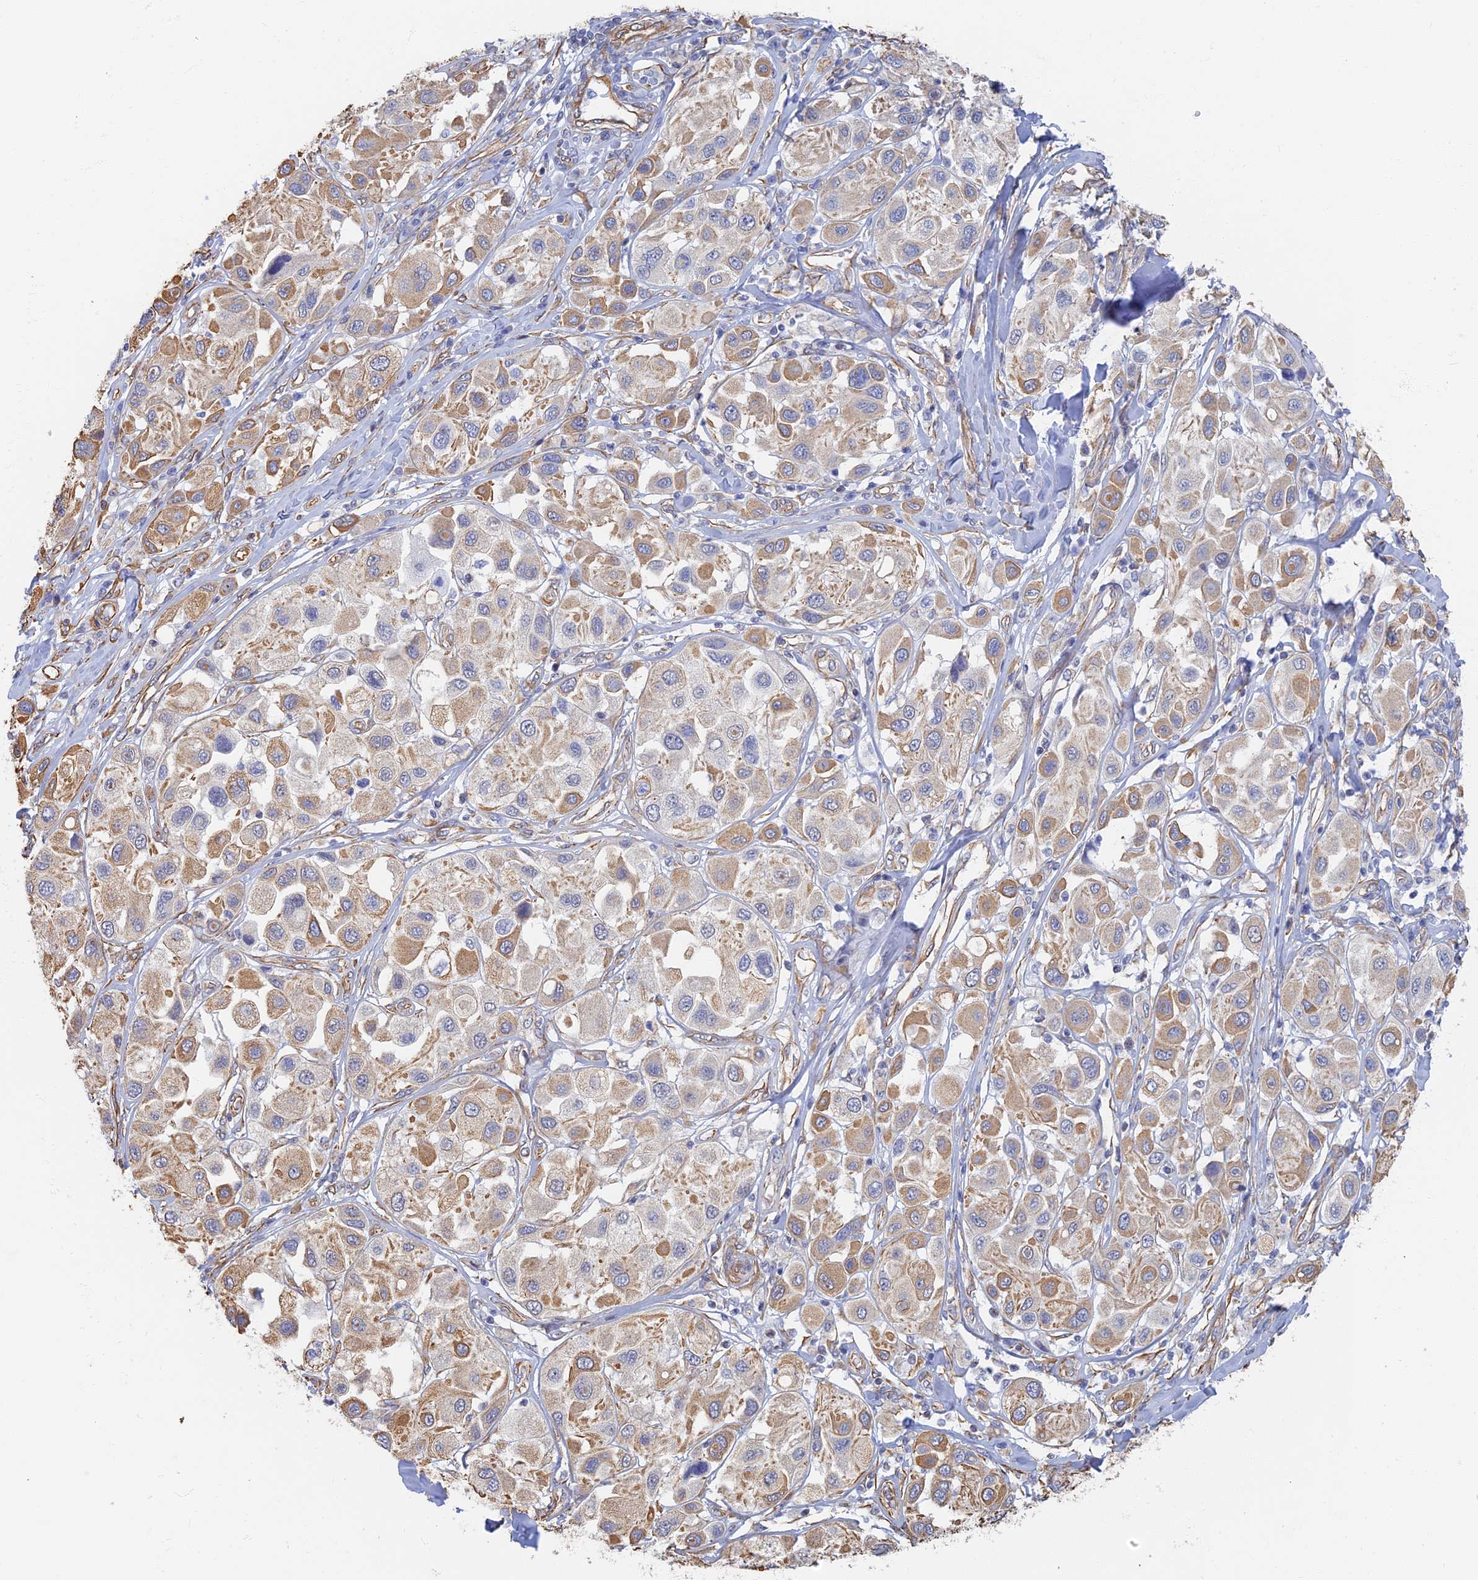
{"staining": {"intensity": "moderate", "quantity": ">75%", "location": "cytoplasmic/membranous"}, "tissue": "melanoma", "cell_type": "Tumor cells", "image_type": "cancer", "snomed": [{"axis": "morphology", "description": "Malignant melanoma, Metastatic site"}, {"axis": "topography", "description": "Skin"}], "caption": "Immunohistochemistry (IHC) micrograph of human malignant melanoma (metastatic site) stained for a protein (brown), which demonstrates medium levels of moderate cytoplasmic/membranous staining in approximately >75% of tumor cells.", "gene": "RMC1", "patient": {"sex": "male", "age": 41}}